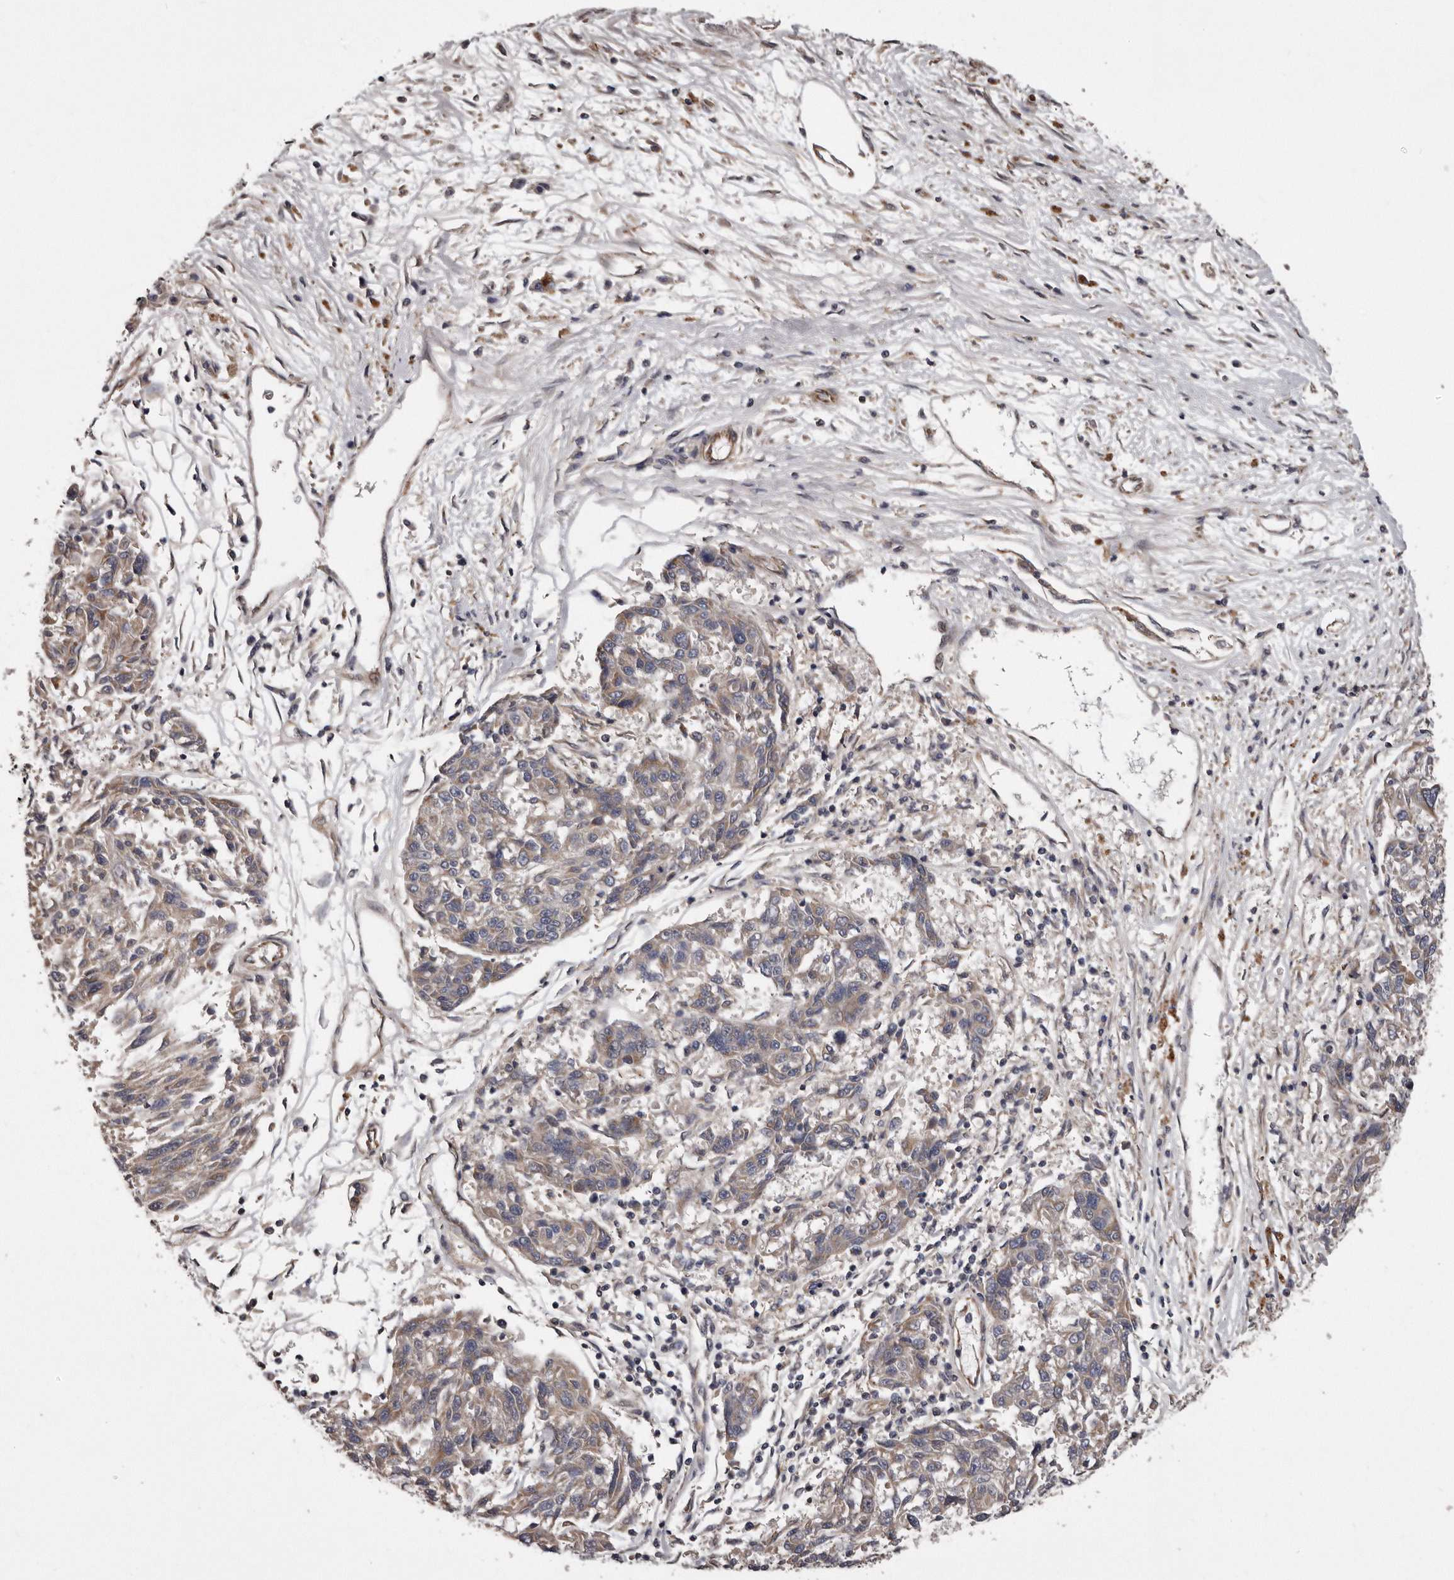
{"staining": {"intensity": "moderate", "quantity": "25%-75%", "location": "cytoplasmic/membranous"}, "tissue": "melanoma", "cell_type": "Tumor cells", "image_type": "cancer", "snomed": [{"axis": "morphology", "description": "Malignant melanoma, NOS"}, {"axis": "topography", "description": "Skin"}], "caption": "High-power microscopy captured an immunohistochemistry histopathology image of melanoma, revealing moderate cytoplasmic/membranous positivity in about 25%-75% of tumor cells. Nuclei are stained in blue.", "gene": "ARMCX1", "patient": {"sex": "male", "age": 53}}